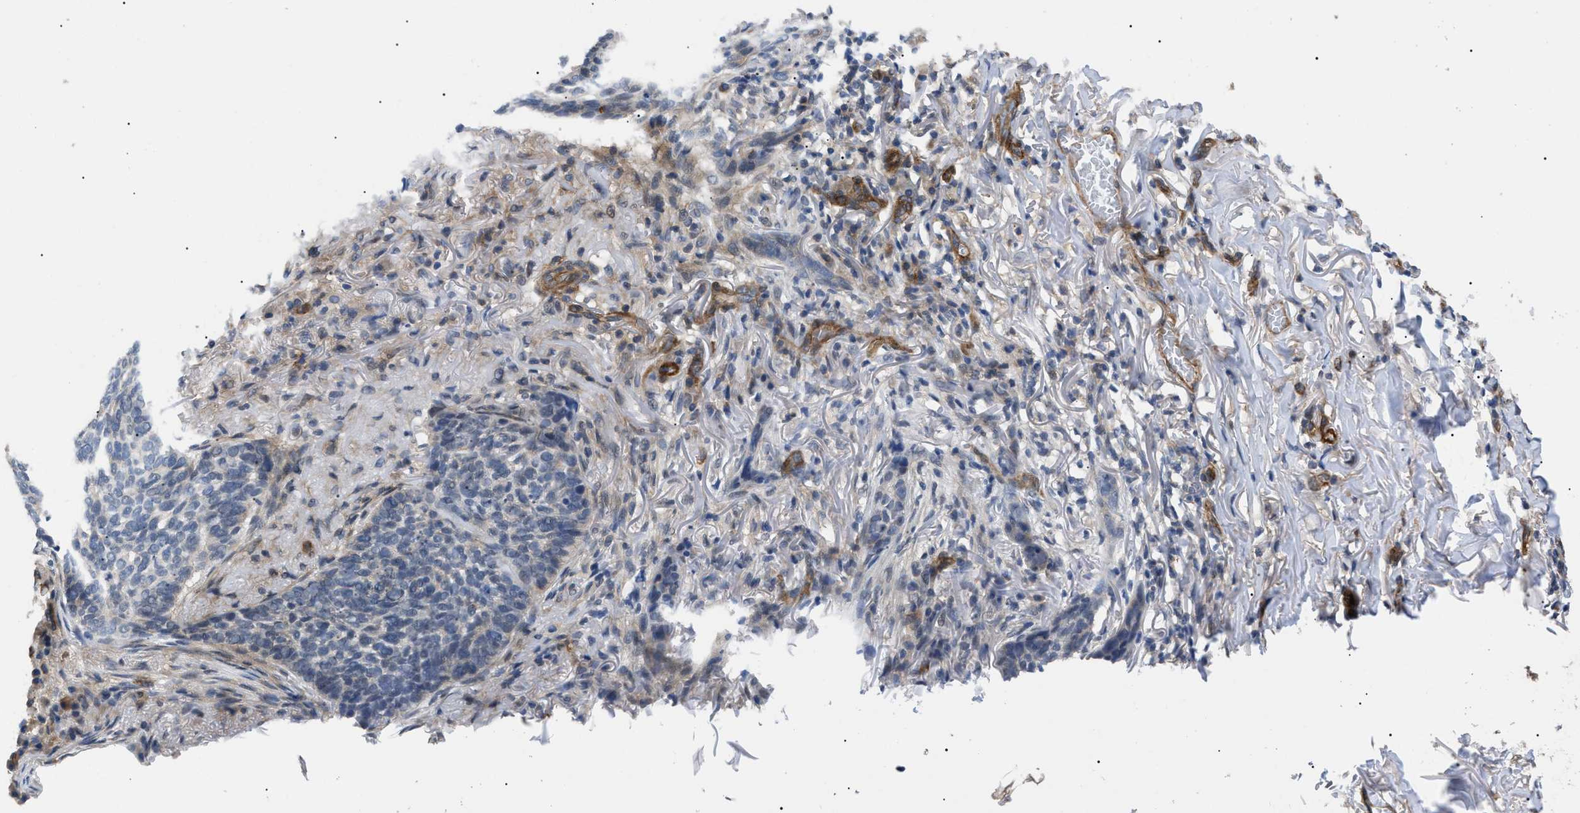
{"staining": {"intensity": "negative", "quantity": "none", "location": "none"}, "tissue": "skin cancer", "cell_type": "Tumor cells", "image_type": "cancer", "snomed": [{"axis": "morphology", "description": "Basal cell carcinoma"}, {"axis": "topography", "description": "Skin"}], "caption": "A photomicrograph of skin basal cell carcinoma stained for a protein displays no brown staining in tumor cells.", "gene": "CRCP", "patient": {"sex": "male", "age": 85}}